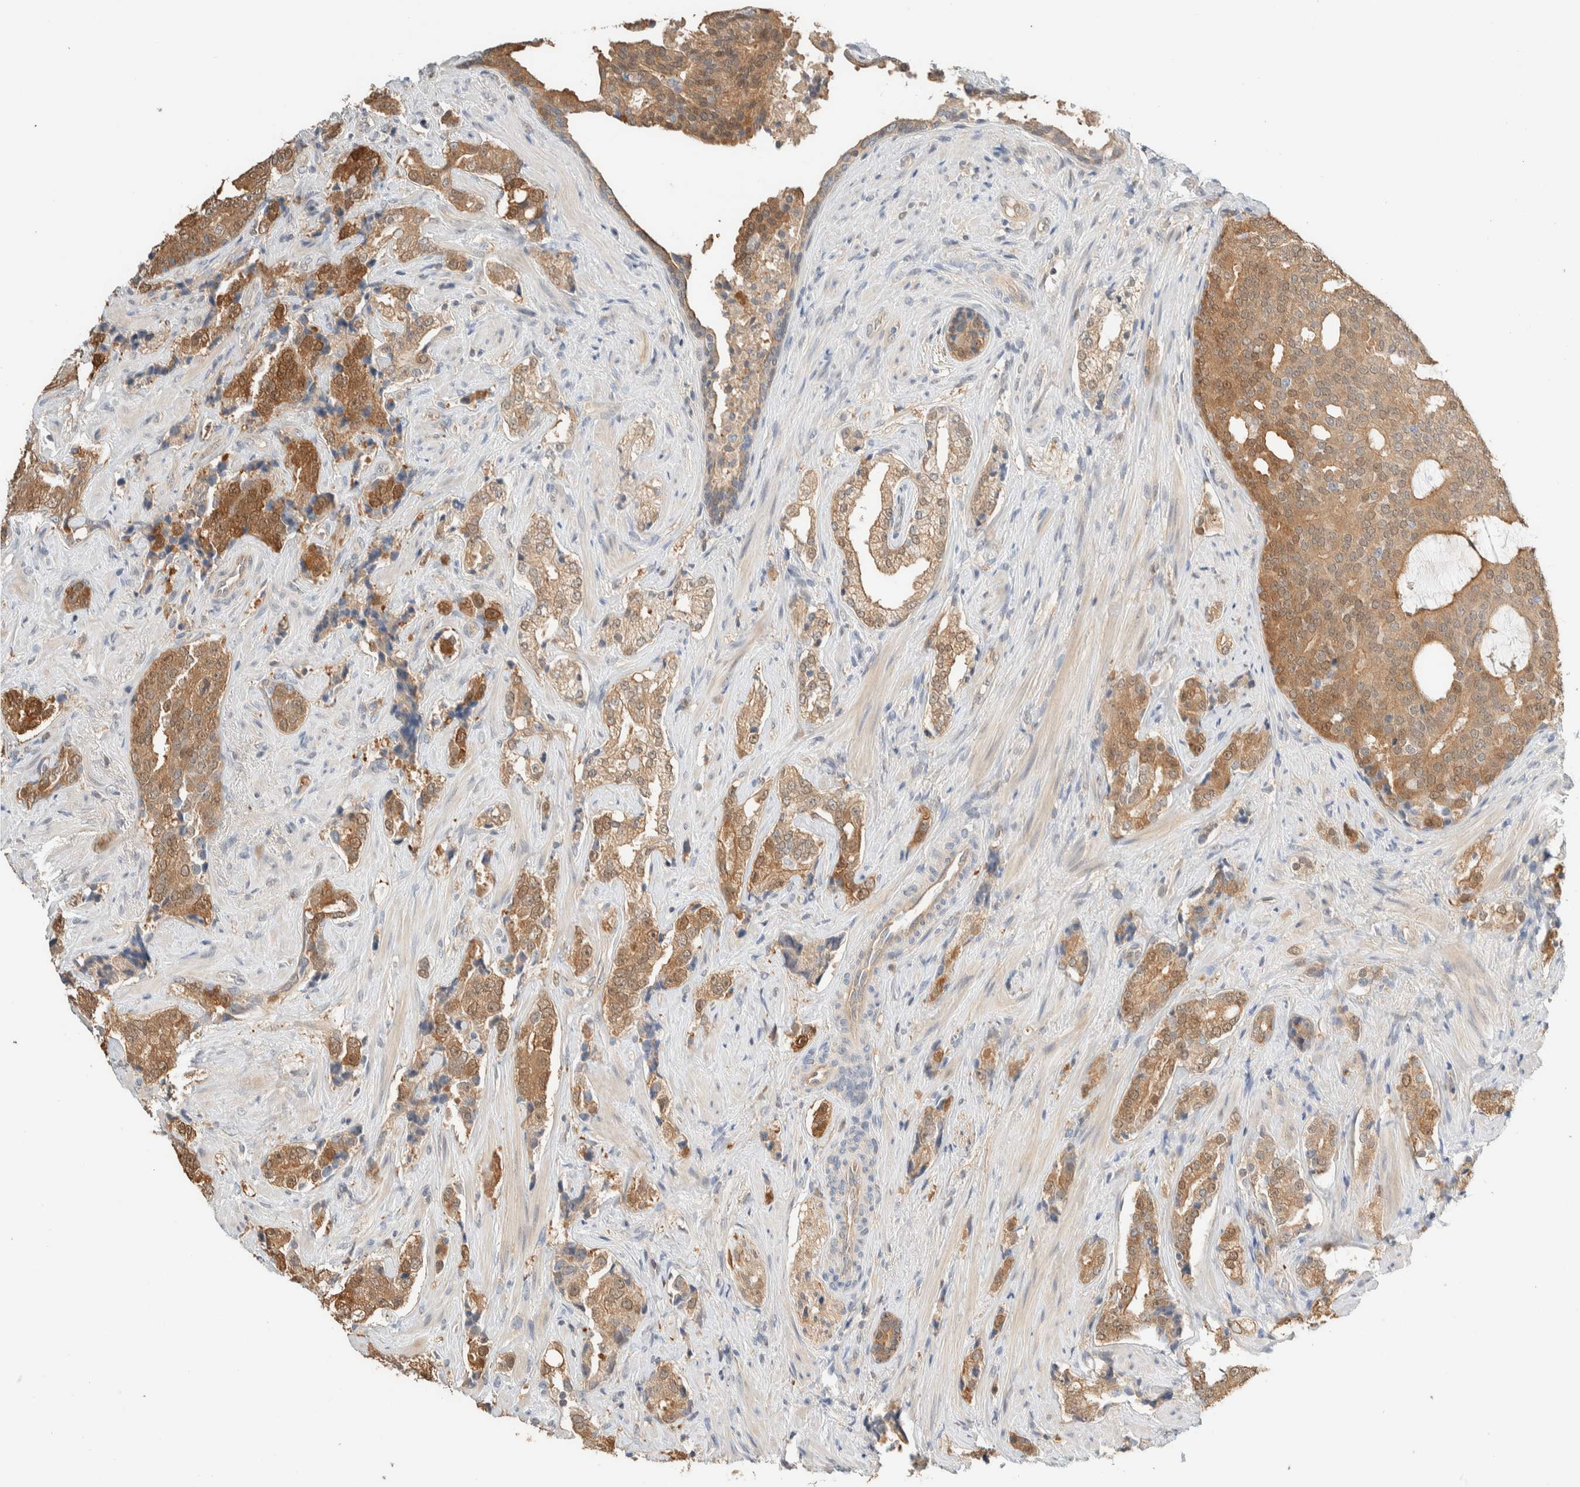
{"staining": {"intensity": "moderate", "quantity": ">75%", "location": "cytoplasmic/membranous,nuclear"}, "tissue": "prostate cancer", "cell_type": "Tumor cells", "image_type": "cancer", "snomed": [{"axis": "morphology", "description": "Adenocarcinoma, High grade"}, {"axis": "topography", "description": "Prostate"}], "caption": "Immunohistochemical staining of prostate cancer (high-grade adenocarcinoma) demonstrates moderate cytoplasmic/membranous and nuclear protein staining in approximately >75% of tumor cells.", "gene": "SETD4", "patient": {"sex": "male", "age": 71}}